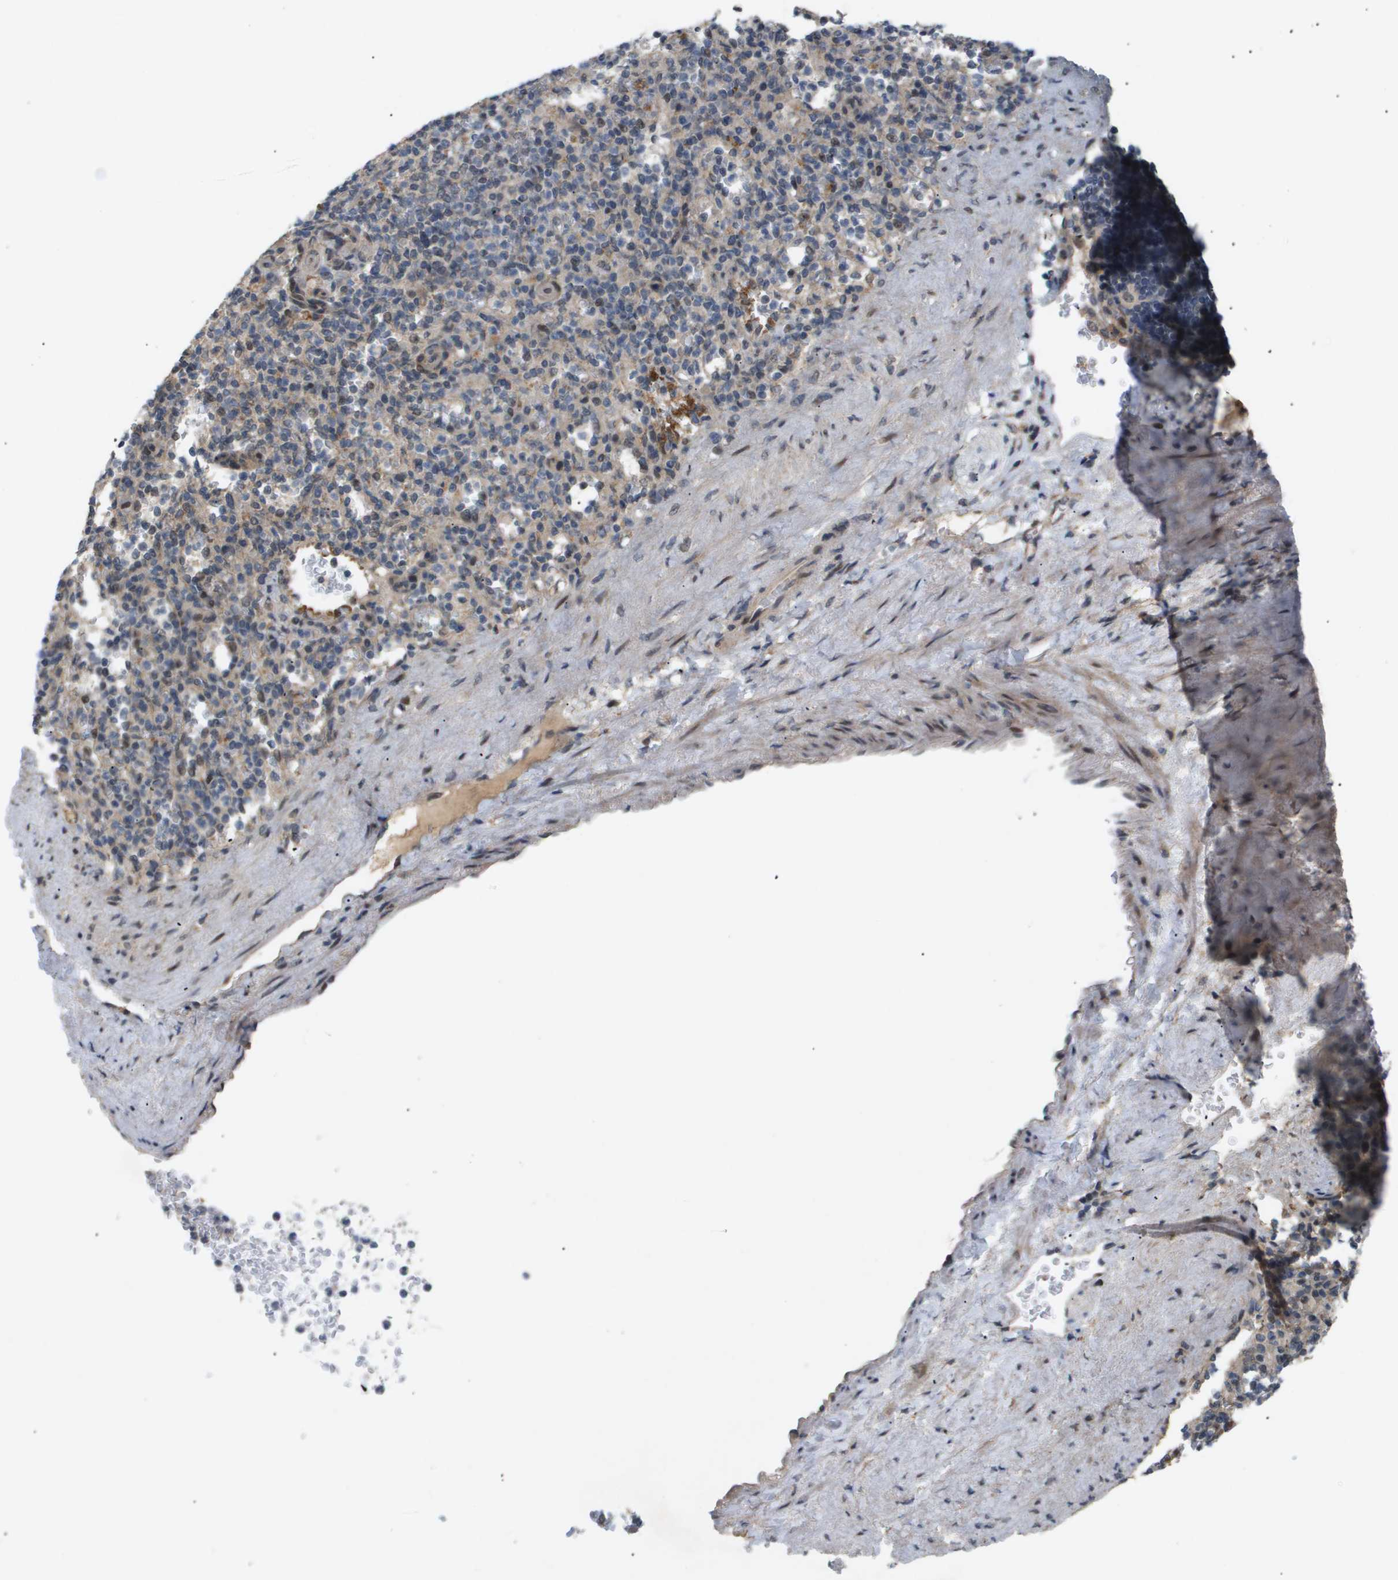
{"staining": {"intensity": "moderate", "quantity": "25%-75%", "location": "cytoplasmic/membranous"}, "tissue": "spleen", "cell_type": "Cells in red pulp", "image_type": "normal", "snomed": [{"axis": "morphology", "description": "Normal tissue, NOS"}, {"axis": "topography", "description": "Spleen"}], "caption": "A high-resolution micrograph shows immunohistochemistry (IHC) staining of benign spleen, which displays moderate cytoplasmic/membranous positivity in about 25%-75% of cells in red pulp.", "gene": "PDGFB", "patient": {"sex": "female", "age": 74}}